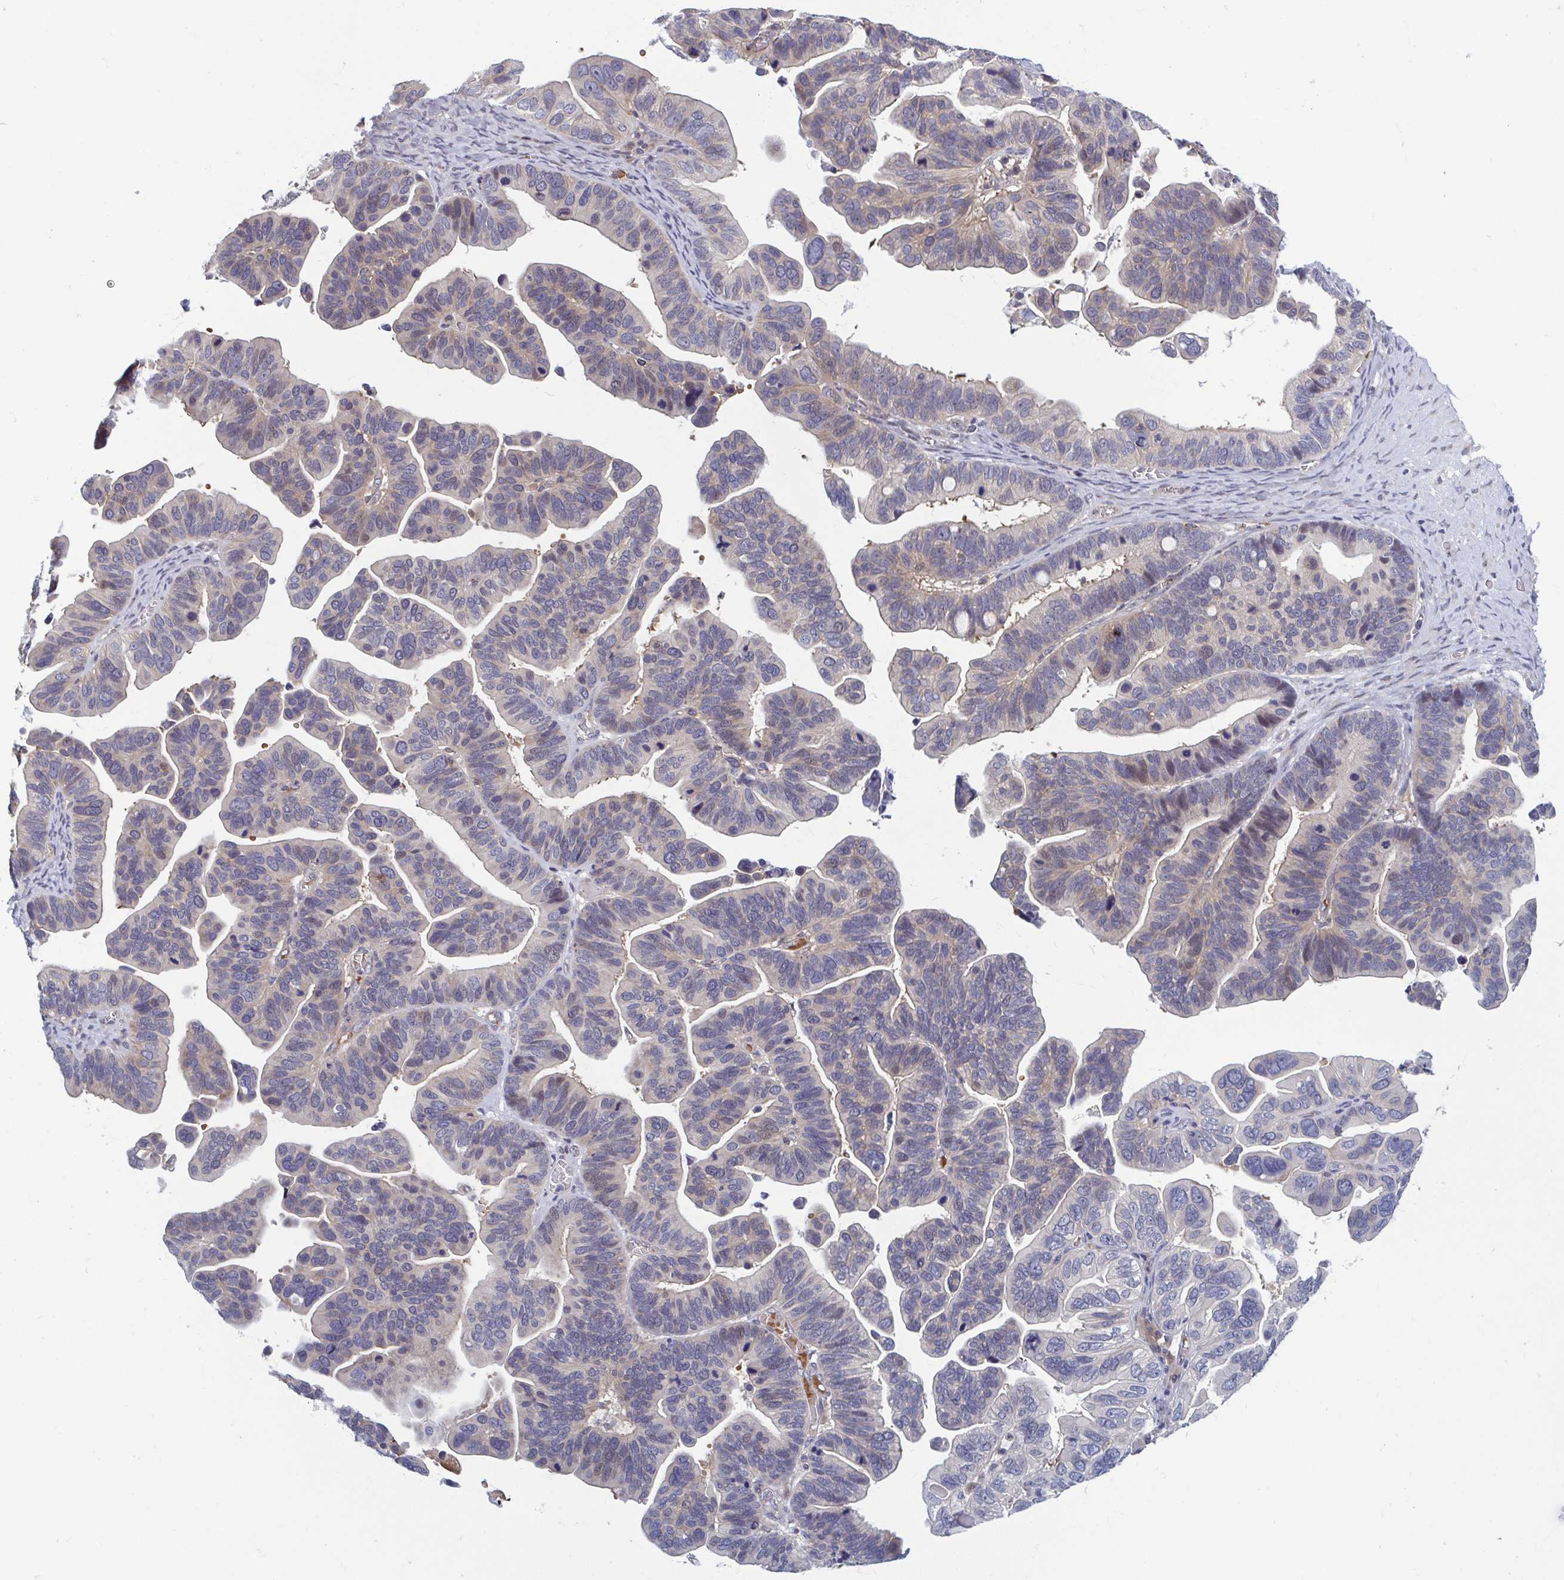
{"staining": {"intensity": "weak", "quantity": "<25%", "location": "cytoplasmic/membranous"}, "tissue": "ovarian cancer", "cell_type": "Tumor cells", "image_type": "cancer", "snomed": [{"axis": "morphology", "description": "Cystadenocarcinoma, serous, NOS"}, {"axis": "topography", "description": "Ovary"}], "caption": "Immunohistochemistry of ovarian serous cystadenocarcinoma displays no staining in tumor cells.", "gene": "LRRC38", "patient": {"sex": "female", "age": 56}}